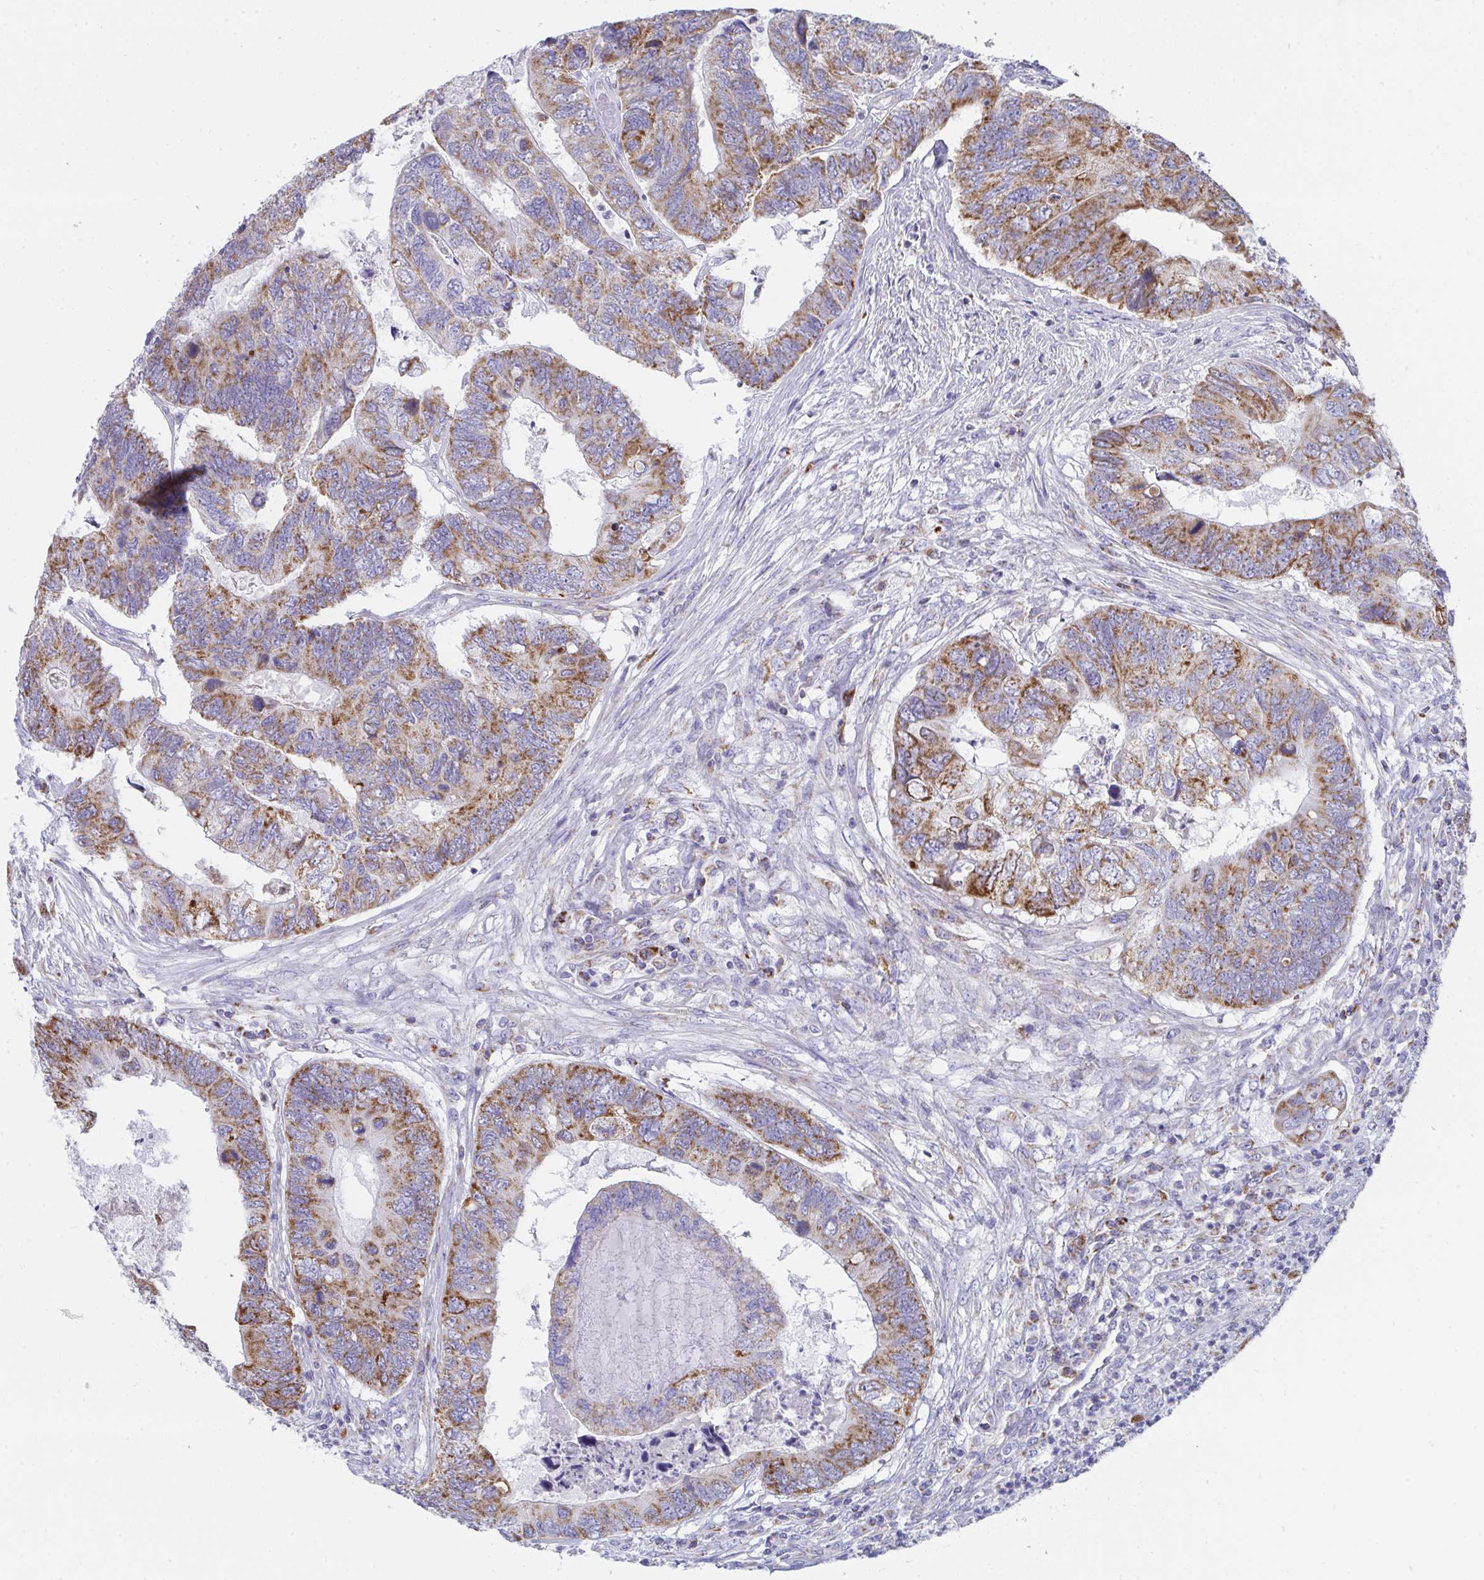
{"staining": {"intensity": "moderate", "quantity": ">75%", "location": "cytoplasmic/membranous"}, "tissue": "colorectal cancer", "cell_type": "Tumor cells", "image_type": "cancer", "snomed": [{"axis": "morphology", "description": "Adenocarcinoma, NOS"}, {"axis": "topography", "description": "Colon"}], "caption": "The immunohistochemical stain highlights moderate cytoplasmic/membranous positivity in tumor cells of colorectal cancer (adenocarcinoma) tissue.", "gene": "AIFM1", "patient": {"sex": "female", "age": 67}}